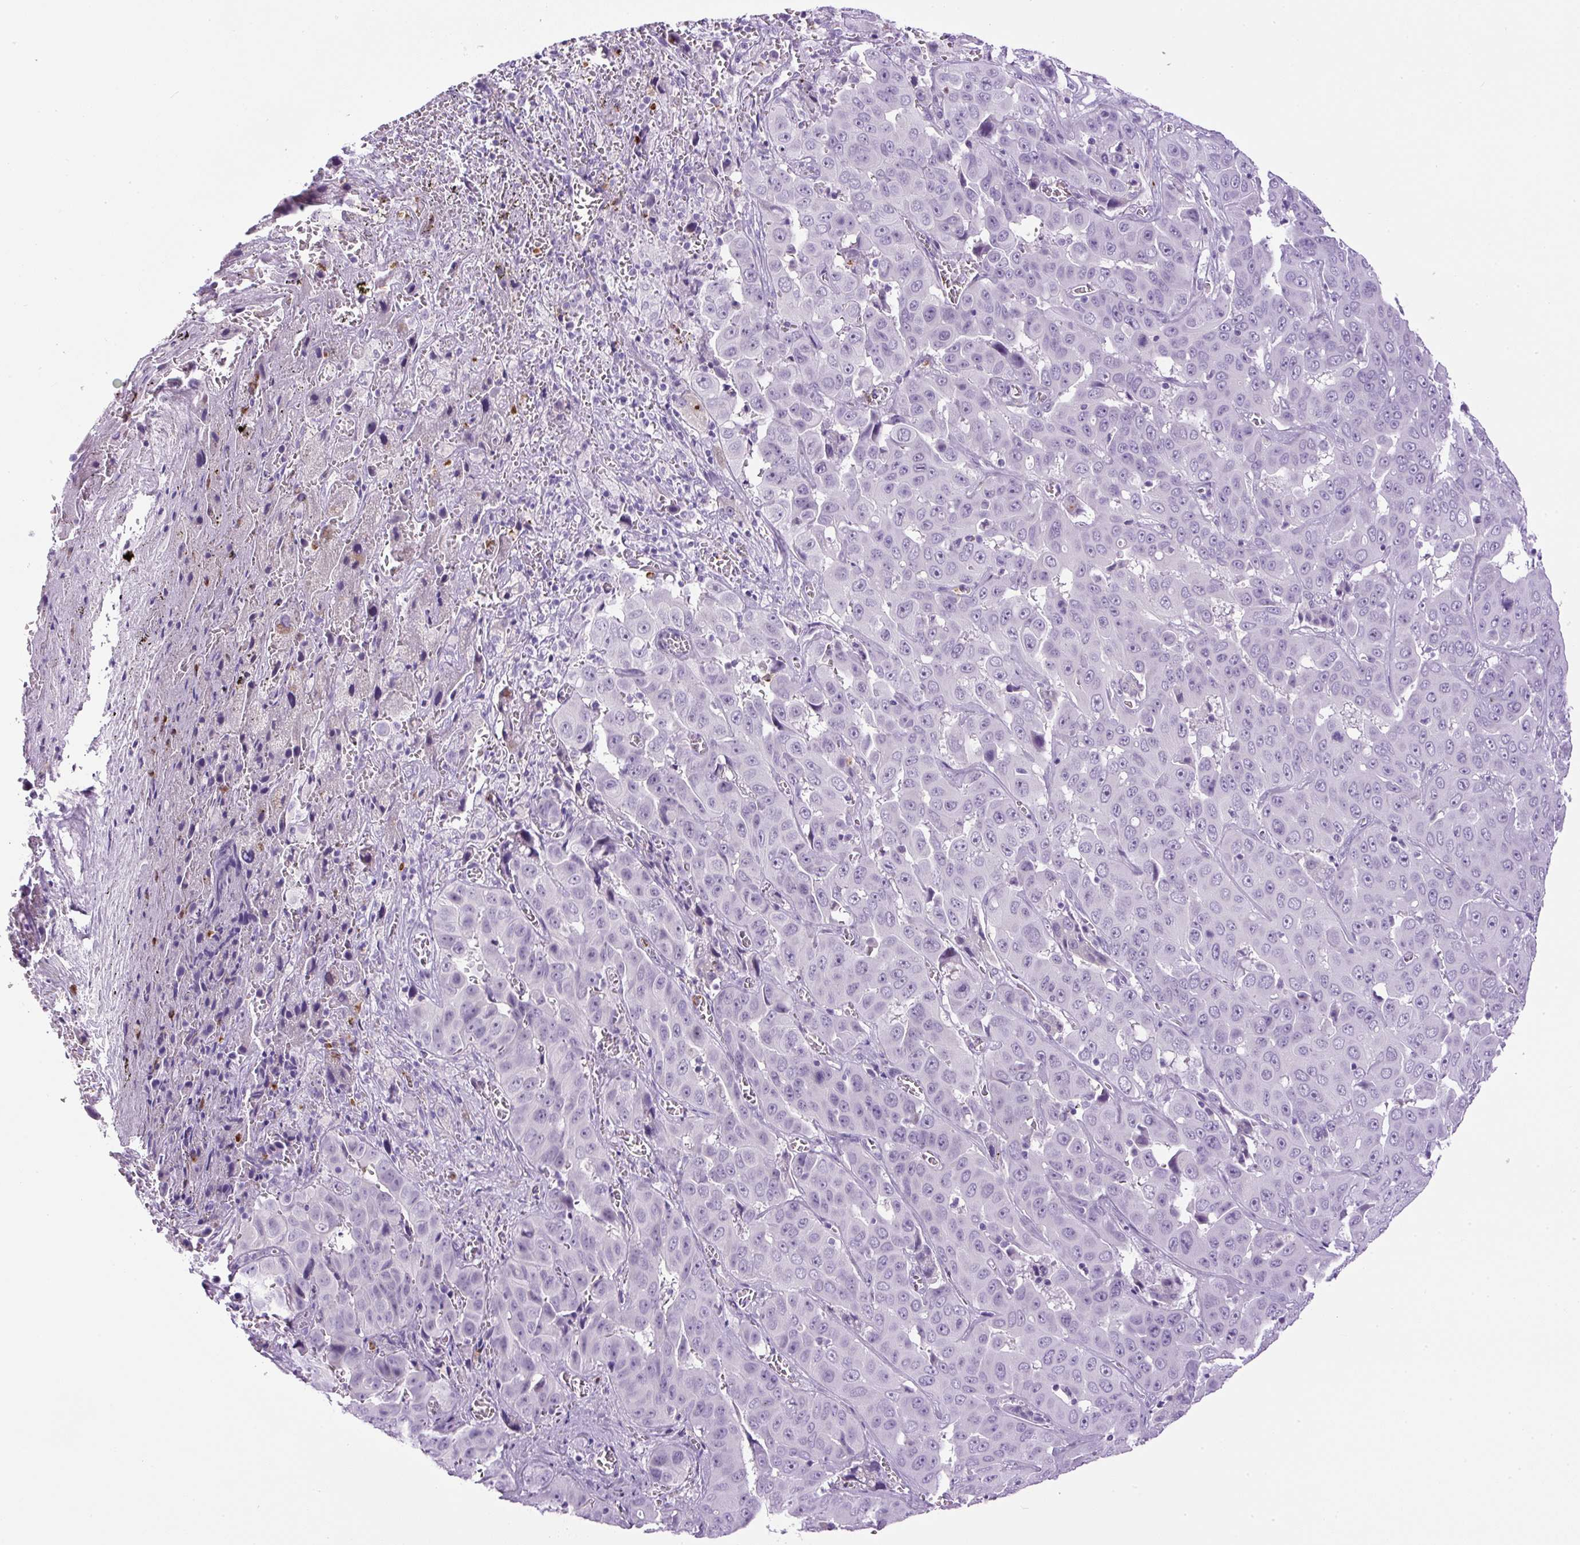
{"staining": {"intensity": "negative", "quantity": "none", "location": "none"}, "tissue": "liver cancer", "cell_type": "Tumor cells", "image_type": "cancer", "snomed": [{"axis": "morphology", "description": "Cholangiocarcinoma"}, {"axis": "topography", "description": "Liver"}], "caption": "A micrograph of human liver cancer (cholangiocarcinoma) is negative for staining in tumor cells. (Stains: DAB (3,3'-diaminobenzidine) immunohistochemistry with hematoxylin counter stain, Microscopy: brightfield microscopy at high magnification).", "gene": "RHBDD2", "patient": {"sex": "female", "age": 52}}